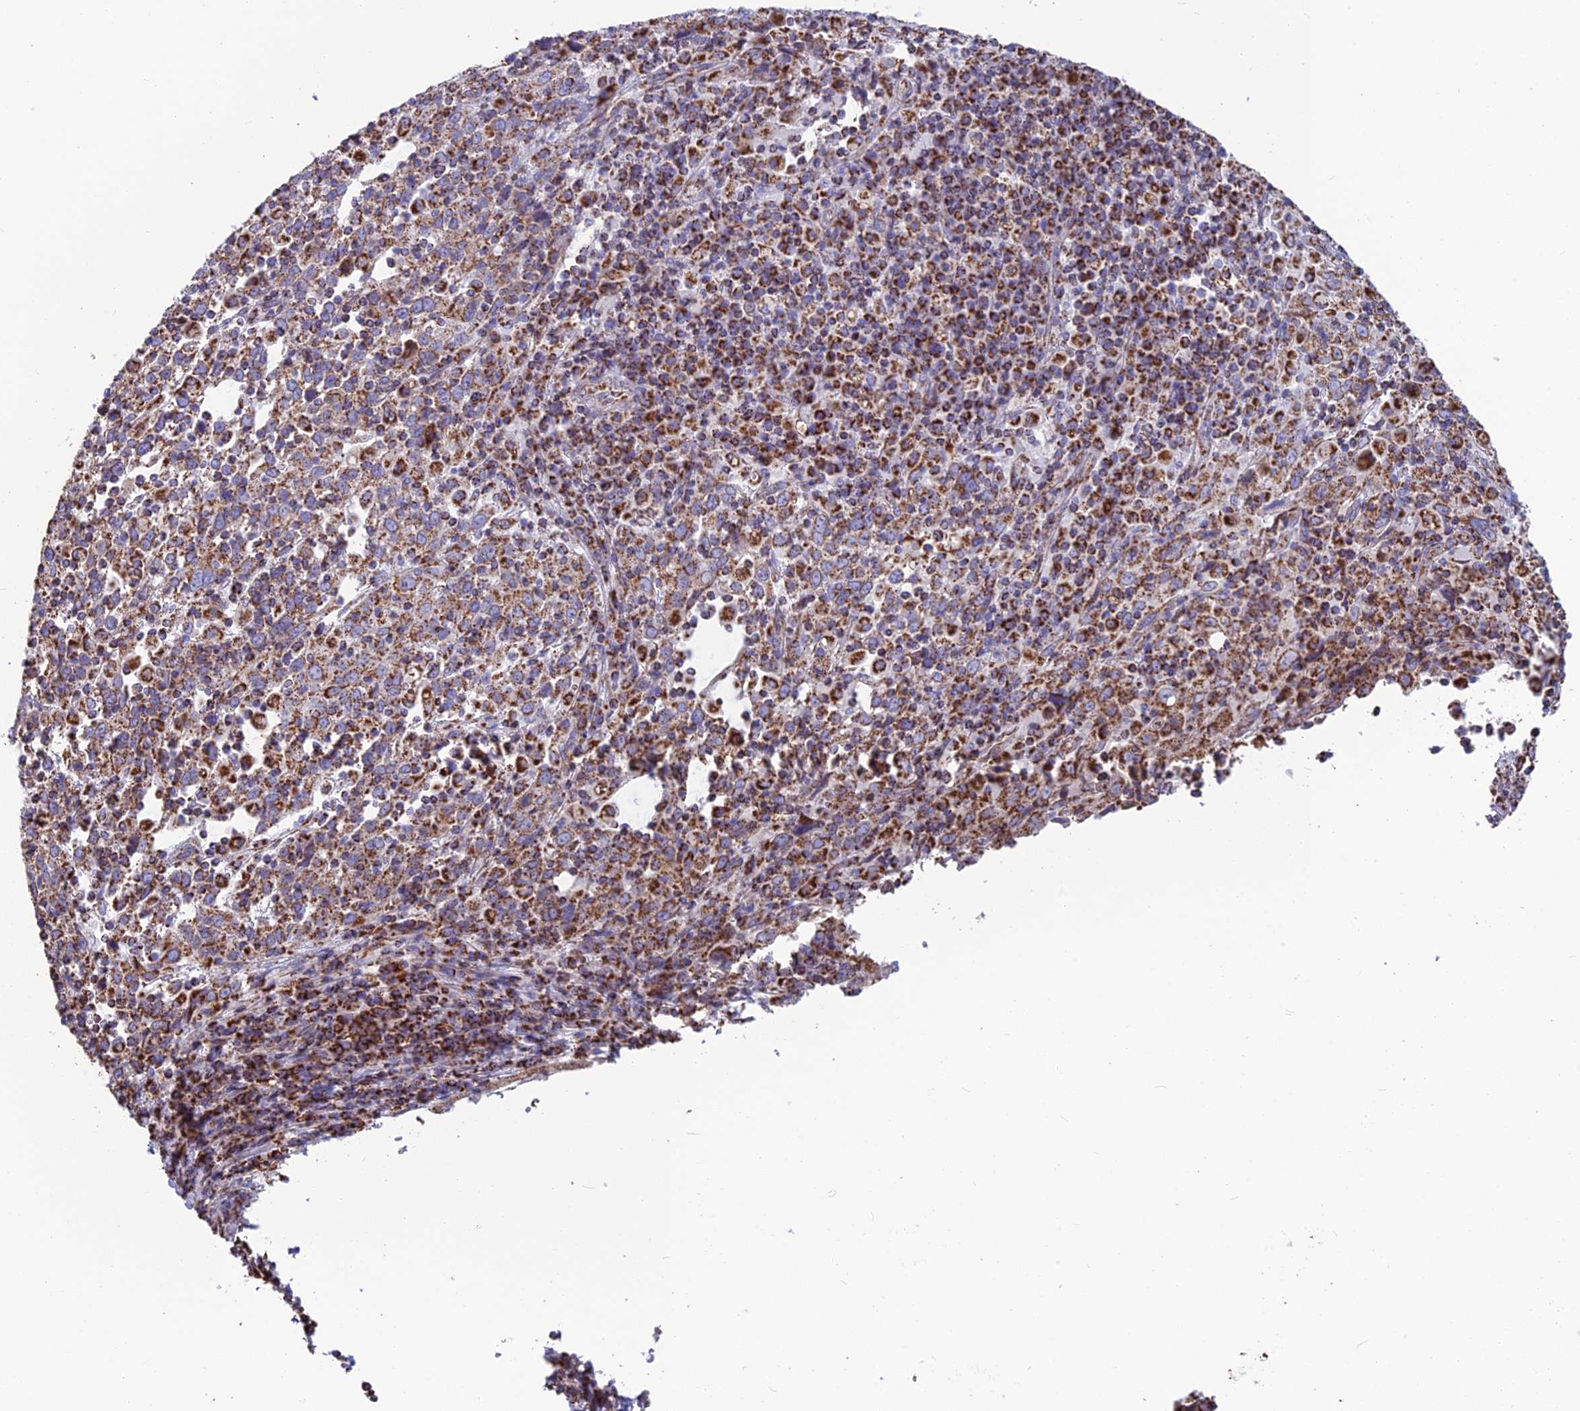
{"staining": {"intensity": "moderate", "quantity": ">75%", "location": "cytoplasmic/membranous"}, "tissue": "cervical cancer", "cell_type": "Tumor cells", "image_type": "cancer", "snomed": [{"axis": "morphology", "description": "Squamous cell carcinoma, NOS"}, {"axis": "topography", "description": "Cervix"}], "caption": "The histopathology image demonstrates a brown stain indicating the presence of a protein in the cytoplasmic/membranous of tumor cells in cervical cancer.", "gene": "CS", "patient": {"sex": "female", "age": 46}}